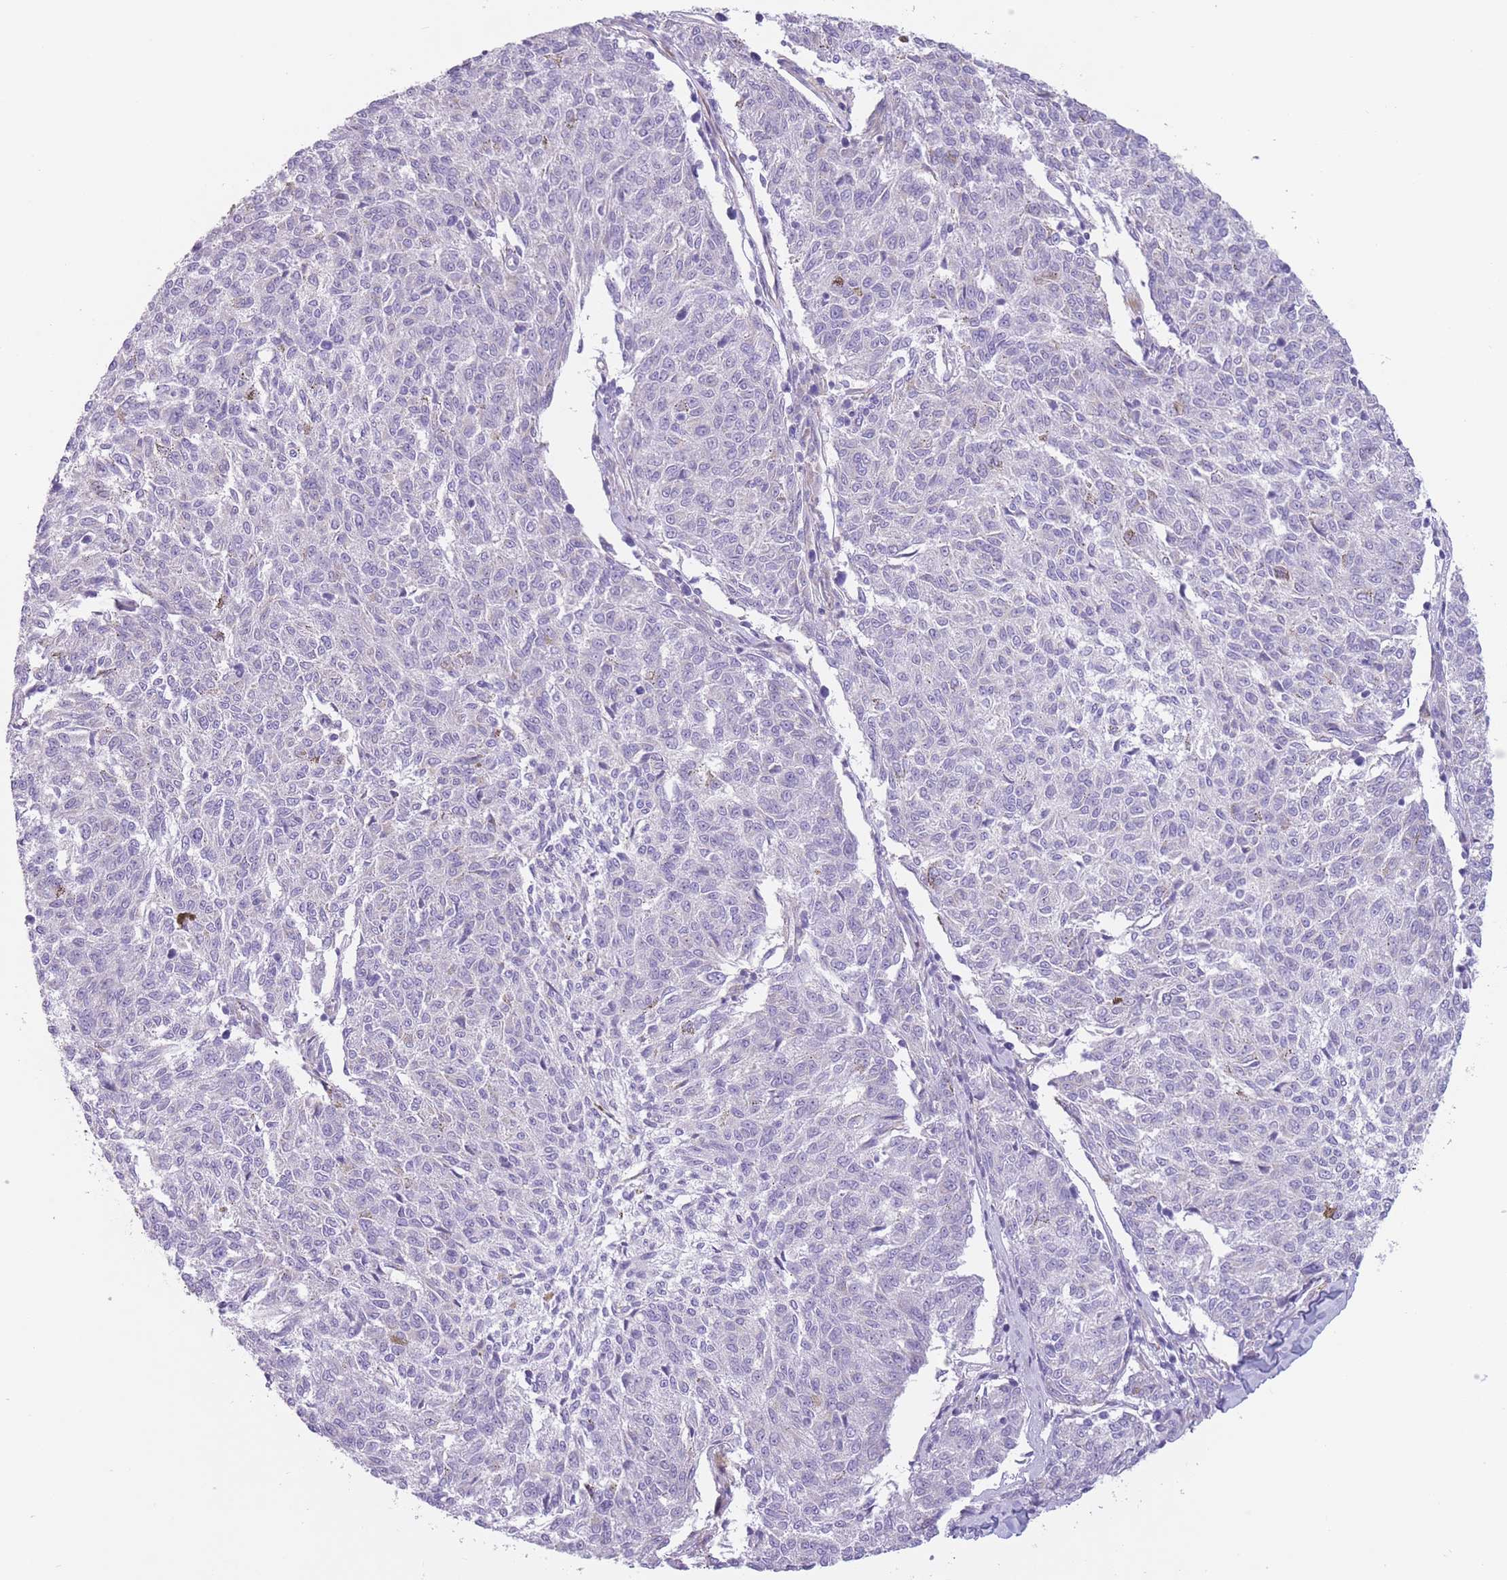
{"staining": {"intensity": "negative", "quantity": "none", "location": "none"}, "tissue": "melanoma", "cell_type": "Tumor cells", "image_type": "cancer", "snomed": [{"axis": "morphology", "description": "Malignant melanoma, NOS"}, {"axis": "topography", "description": "Skin"}], "caption": "DAB (3,3'-diaminobenzidine) immunohistochemical staining of malignant melanoma demonstrates no significant staining in tumor cells.", "gene": "PTCD1", "patient": {"sex": "female", "age": 72}}